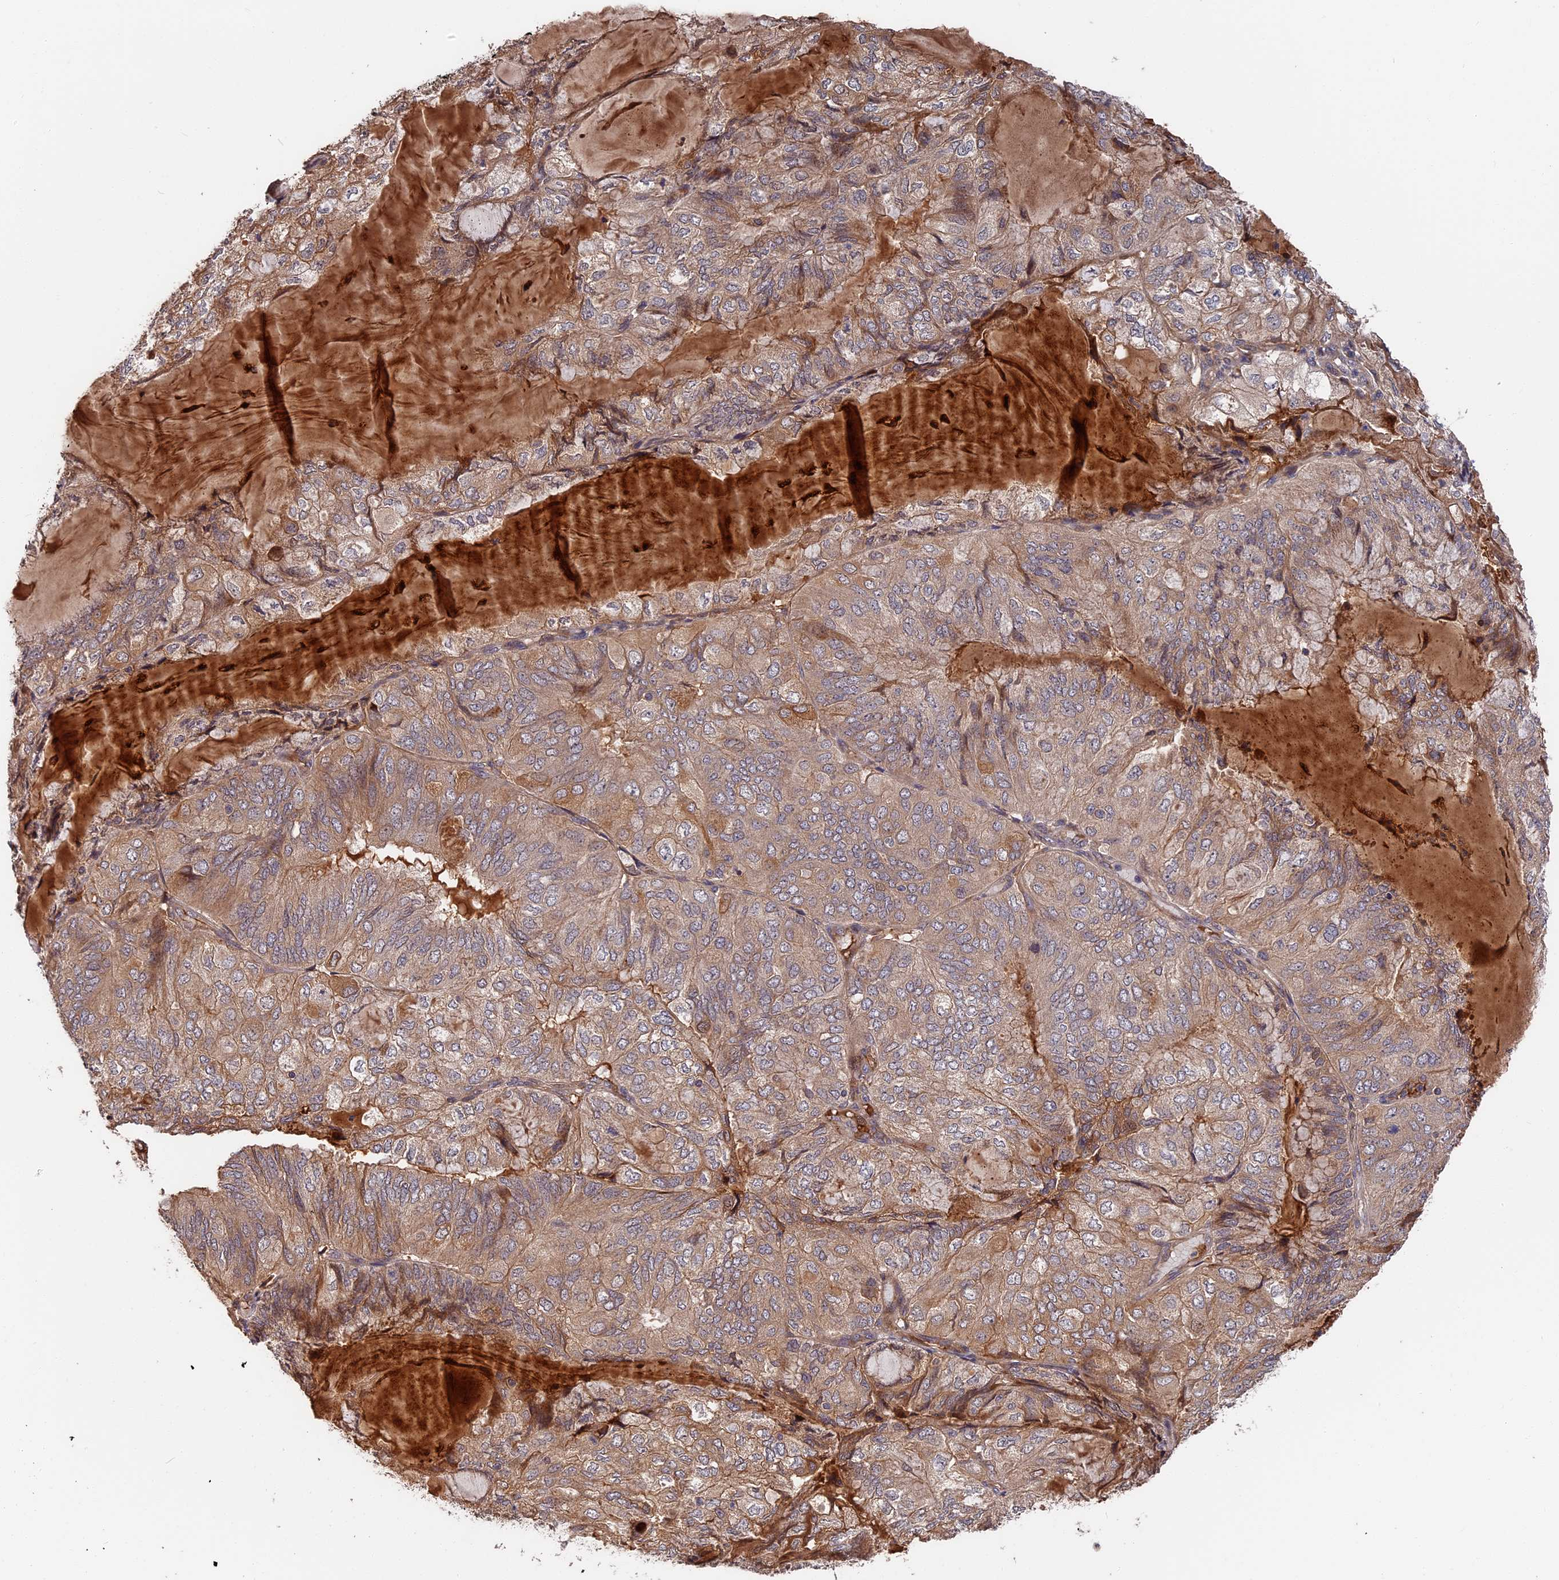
{"staining": {"intensity": "moderate", "quantity": ">75%", "location": "cytoplasmic/membranous"}, "tissue": "endometrial cancer", "cell_type": "Tumor cells", "image_type": "cancer", "snomed": [{"axis": "morphology", "description": "Adenocarcinoma, NOS"}, {"axis": "topography", "description": "Endometrium"}], "caption": "IHC staining of endometrial cancer, which displays medium levels of moderate cytoplasmic/membranous staining in about >75% of tumor cells indicating moderate cytoplasmic/membranous protein expression. The staining was performed using DAB (3,3'-diaminobenzidine) (brown) for protein detection and nuclei were counterstained in hematoxylin (blue).", "gene": "ITIH1", "patient": {"sex": "female", "age": 81}}